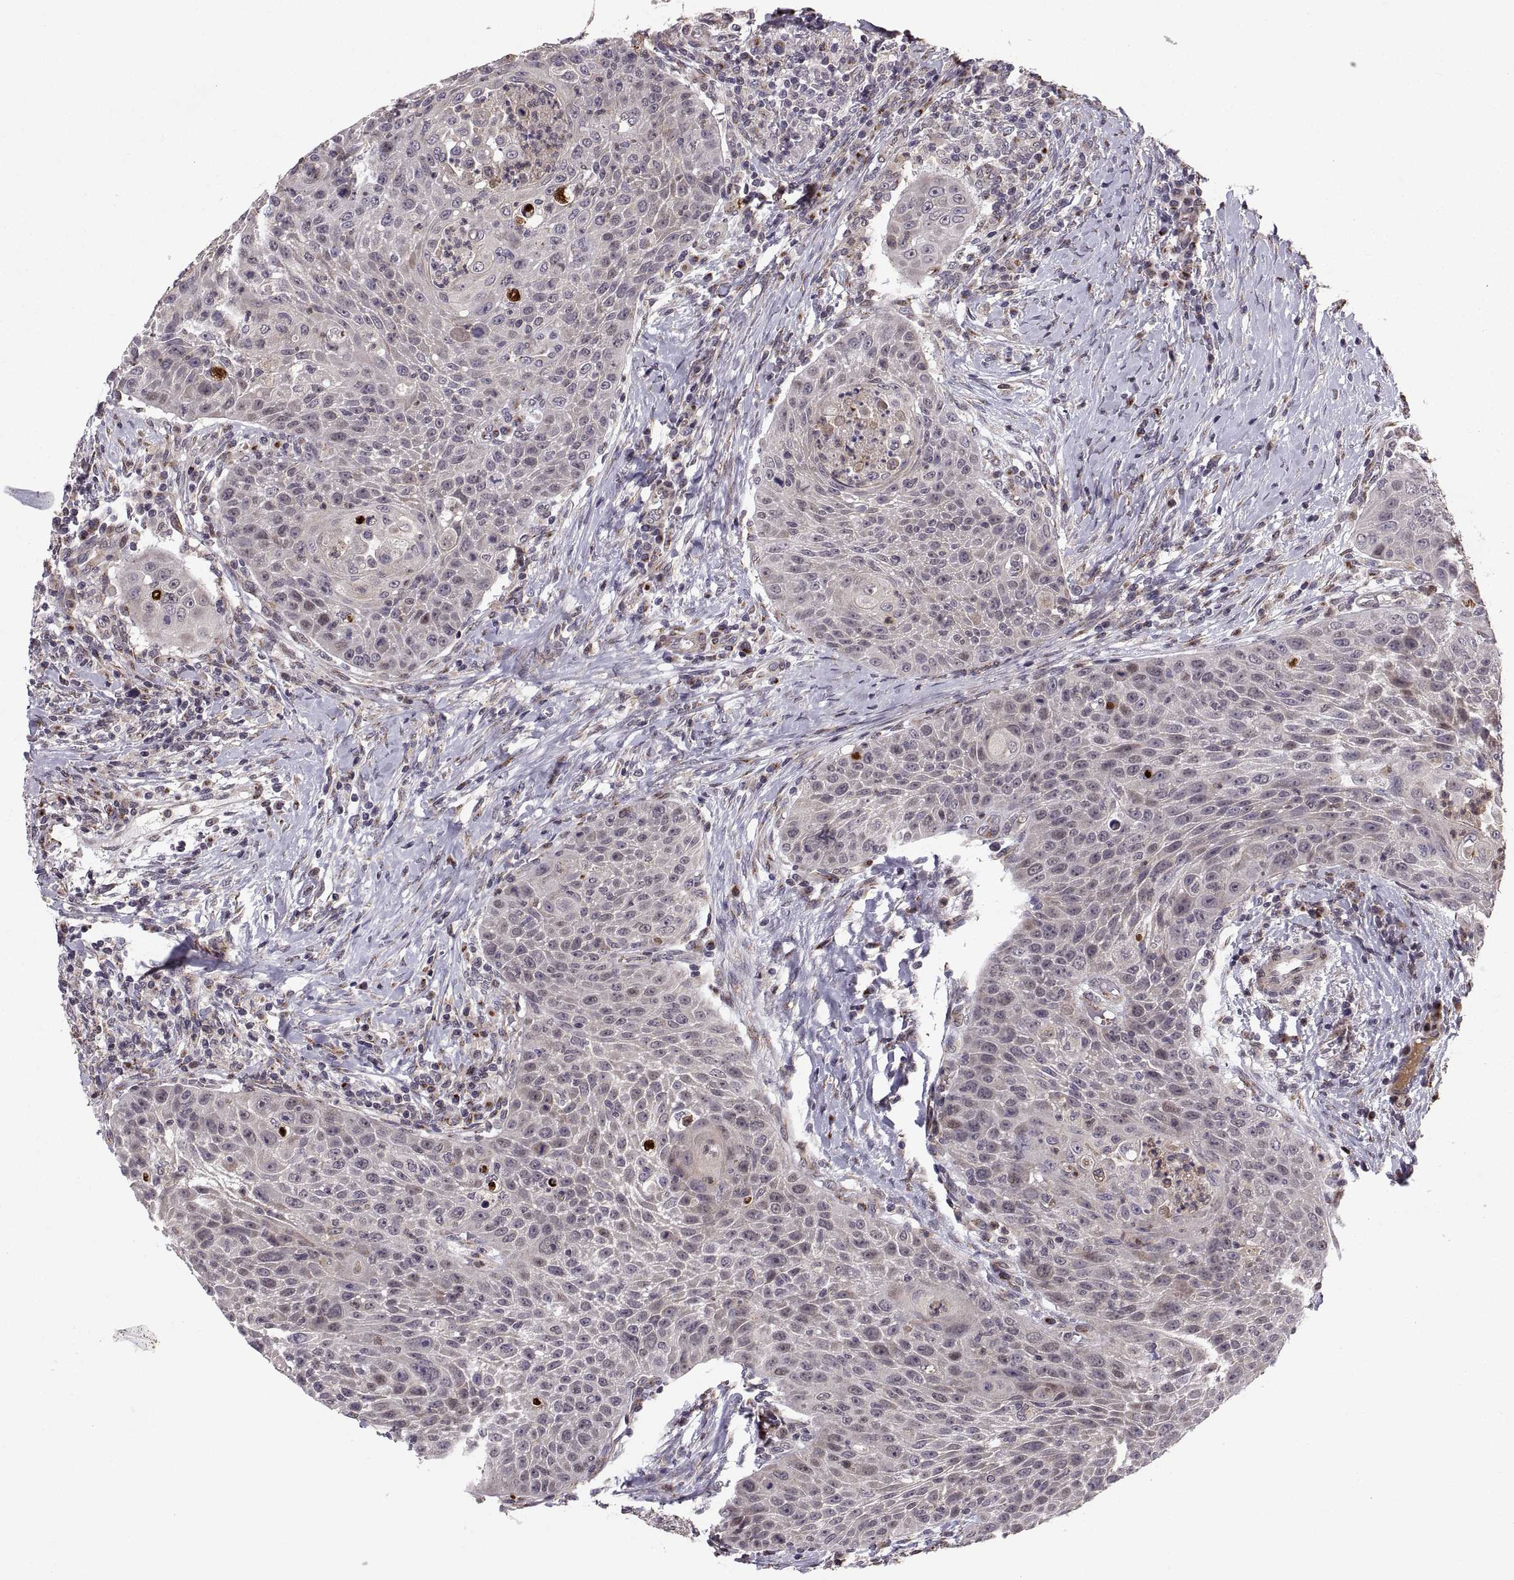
{"staining": {"intensity": "negative", "quantity": "none", "location": "none"}, "tissue": "head and neck cancer", "cell_type": "Tumor cells", "image_type": "cancer", "snomed": [{"axis": "morphology", "description": "Squamous cell carcinoma, NOS"}, {"axis": "topography", "description": "Head-Neck"}], "caption": "The photomicrograph demonstrates no staining of tumor cells in head and neck cancer. The staining was performed using DAB to visualize the protein expression in brown, while the nuclei were stained in blue with hematoxylin (Magnification: 20x).", "gene": "TESC", "patient": {"sex": "male", "age": 69}}